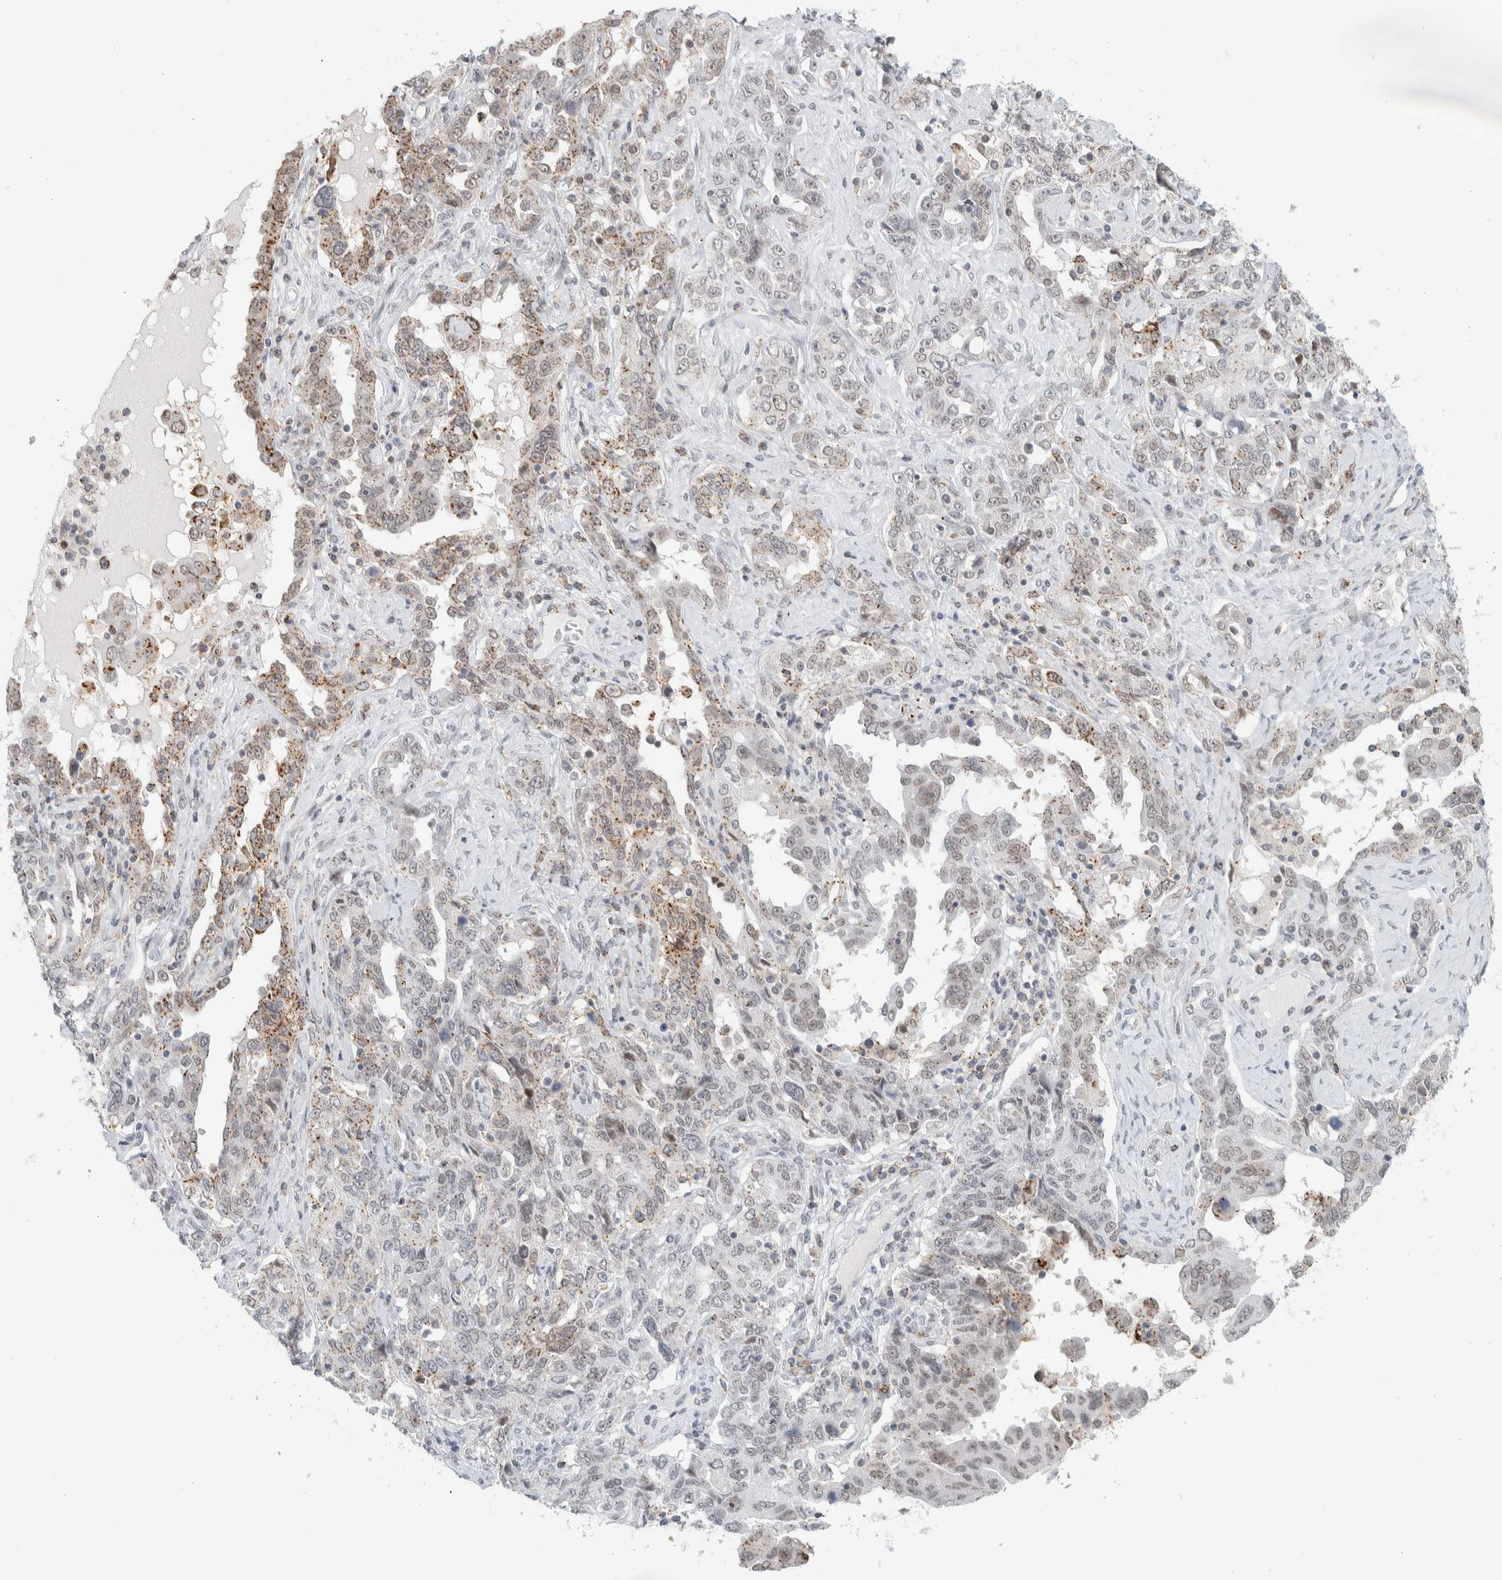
{"staining": {"intensity": "weak", "quantity": "25%-75%", "location": "cytoplasmic/membranous,nuclear"}, "tissue": "ovarian cancer", "cell_type": "Tumor cells", "image_type": "cancer", "snomed": [{"axis": "morphology", "description": "Carcinoma, endometroid"}, {"axis": "topography", "description": "Ovary"}], "caption": "IHC histopathology image of endometroid carcinoma (ovarian) stained for a protein (brown), which shows low levels of weak cytoplasmic/membranous and nuclear expression in approximately 25%-75% of tumor cells.", "gene": "CDH17", "patient": {"sex": "female", "age": 62}}